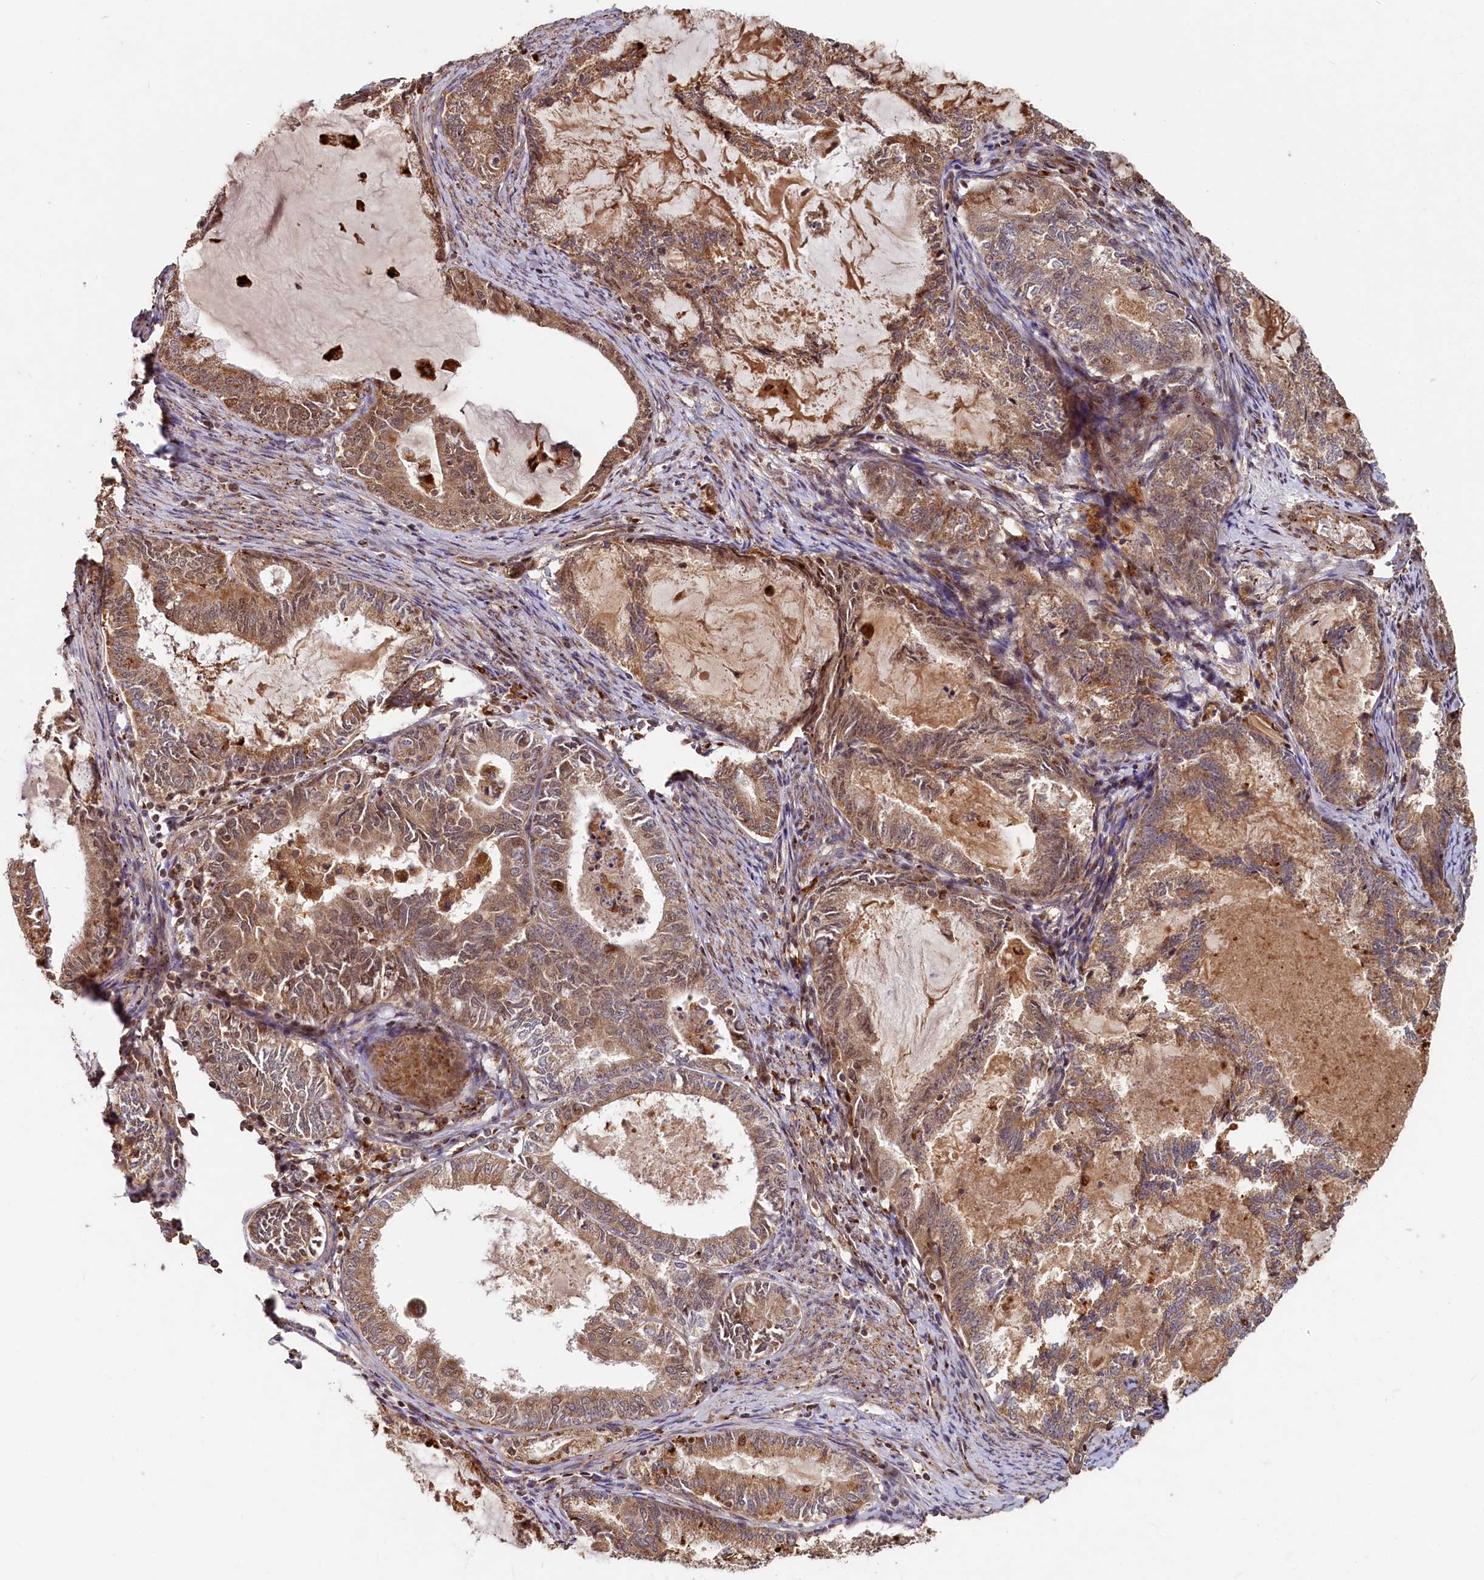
{"staining": {"intensity": "moderate", "quantity": ">75%", "location": "cytoplasmic/membranous,nuclear"}, "tissue": "endometrial cancer", "cell_type": "Tumor cells", "image_type": "cancer", "snomed": [{"axis": "morphology", "description": "Adenocarcinoma, NOS"}, {"axis": "topography", "description": "Endometrium"}], "caption": "An IHC image of tumor tissue is shown. Protein staining in brown labels moderate cytoplasmic/membranous and nuclear positivity in adenocarcinoma (endometrial) within tumor cells. (DAB = brown stain, brightfield microscopy at high magnification).", "gene": "TRIM23", "patient": {"sex": "female", "age": 86}}